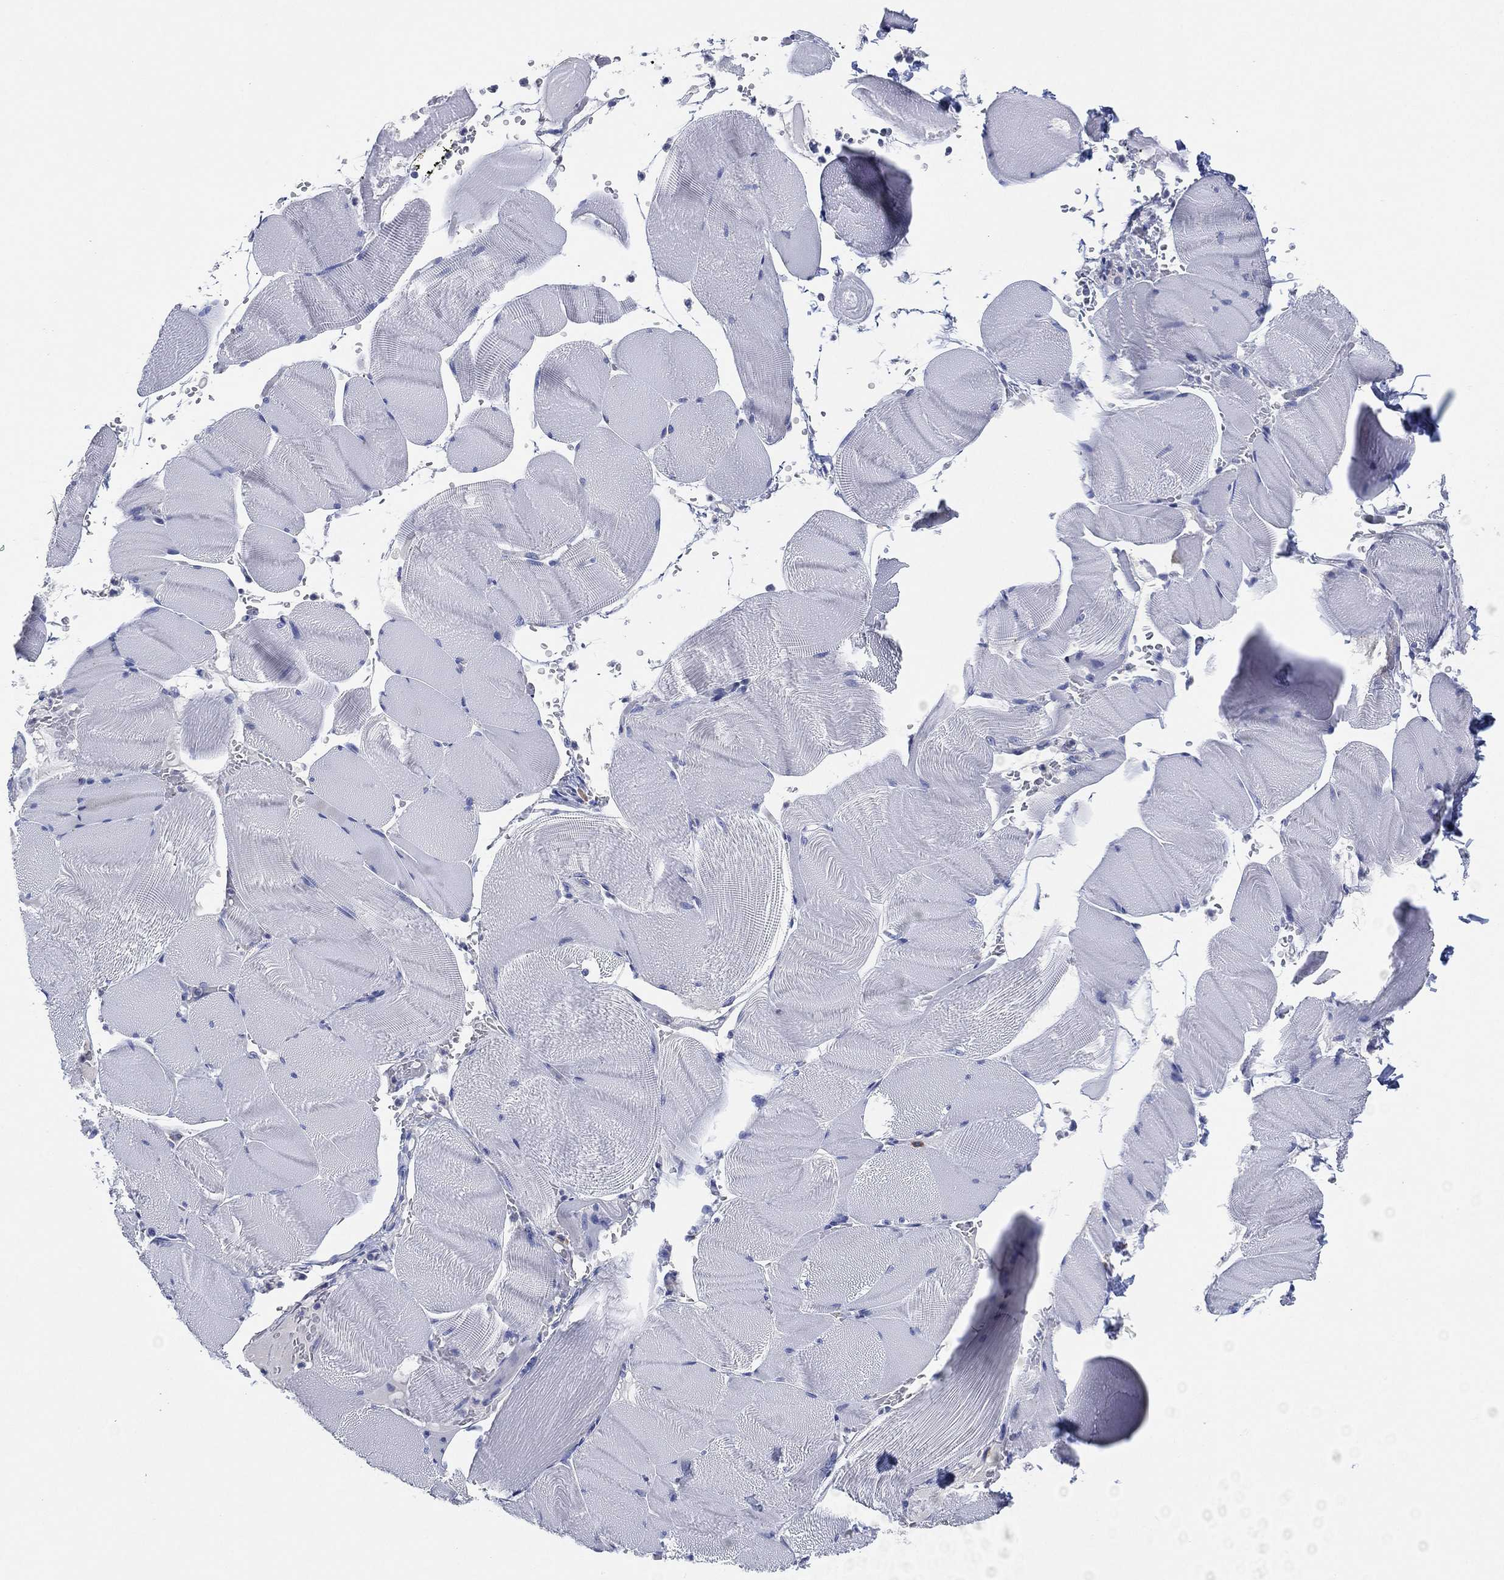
{"staining": {"intensity": "negative", "quantity": "none", "location": "none"}, "tissue": "skeletal muscle", "cell_type": "Myocytes", "image_type": "normal", "snomed": [{"axis": "morphology", "description": "Normal tissue, NOS"}, {"axis": "topography", "description": "Skeletal muscle"}], "caption": "The immunohistochemistry image has no significant staining in myocytes of skeletal muscle. (DAB immunohistochemistry visualized using brightfield microscopy, high magnification).", "gene": "GALNS", "patient": {"sex": "male", "age": 56}}